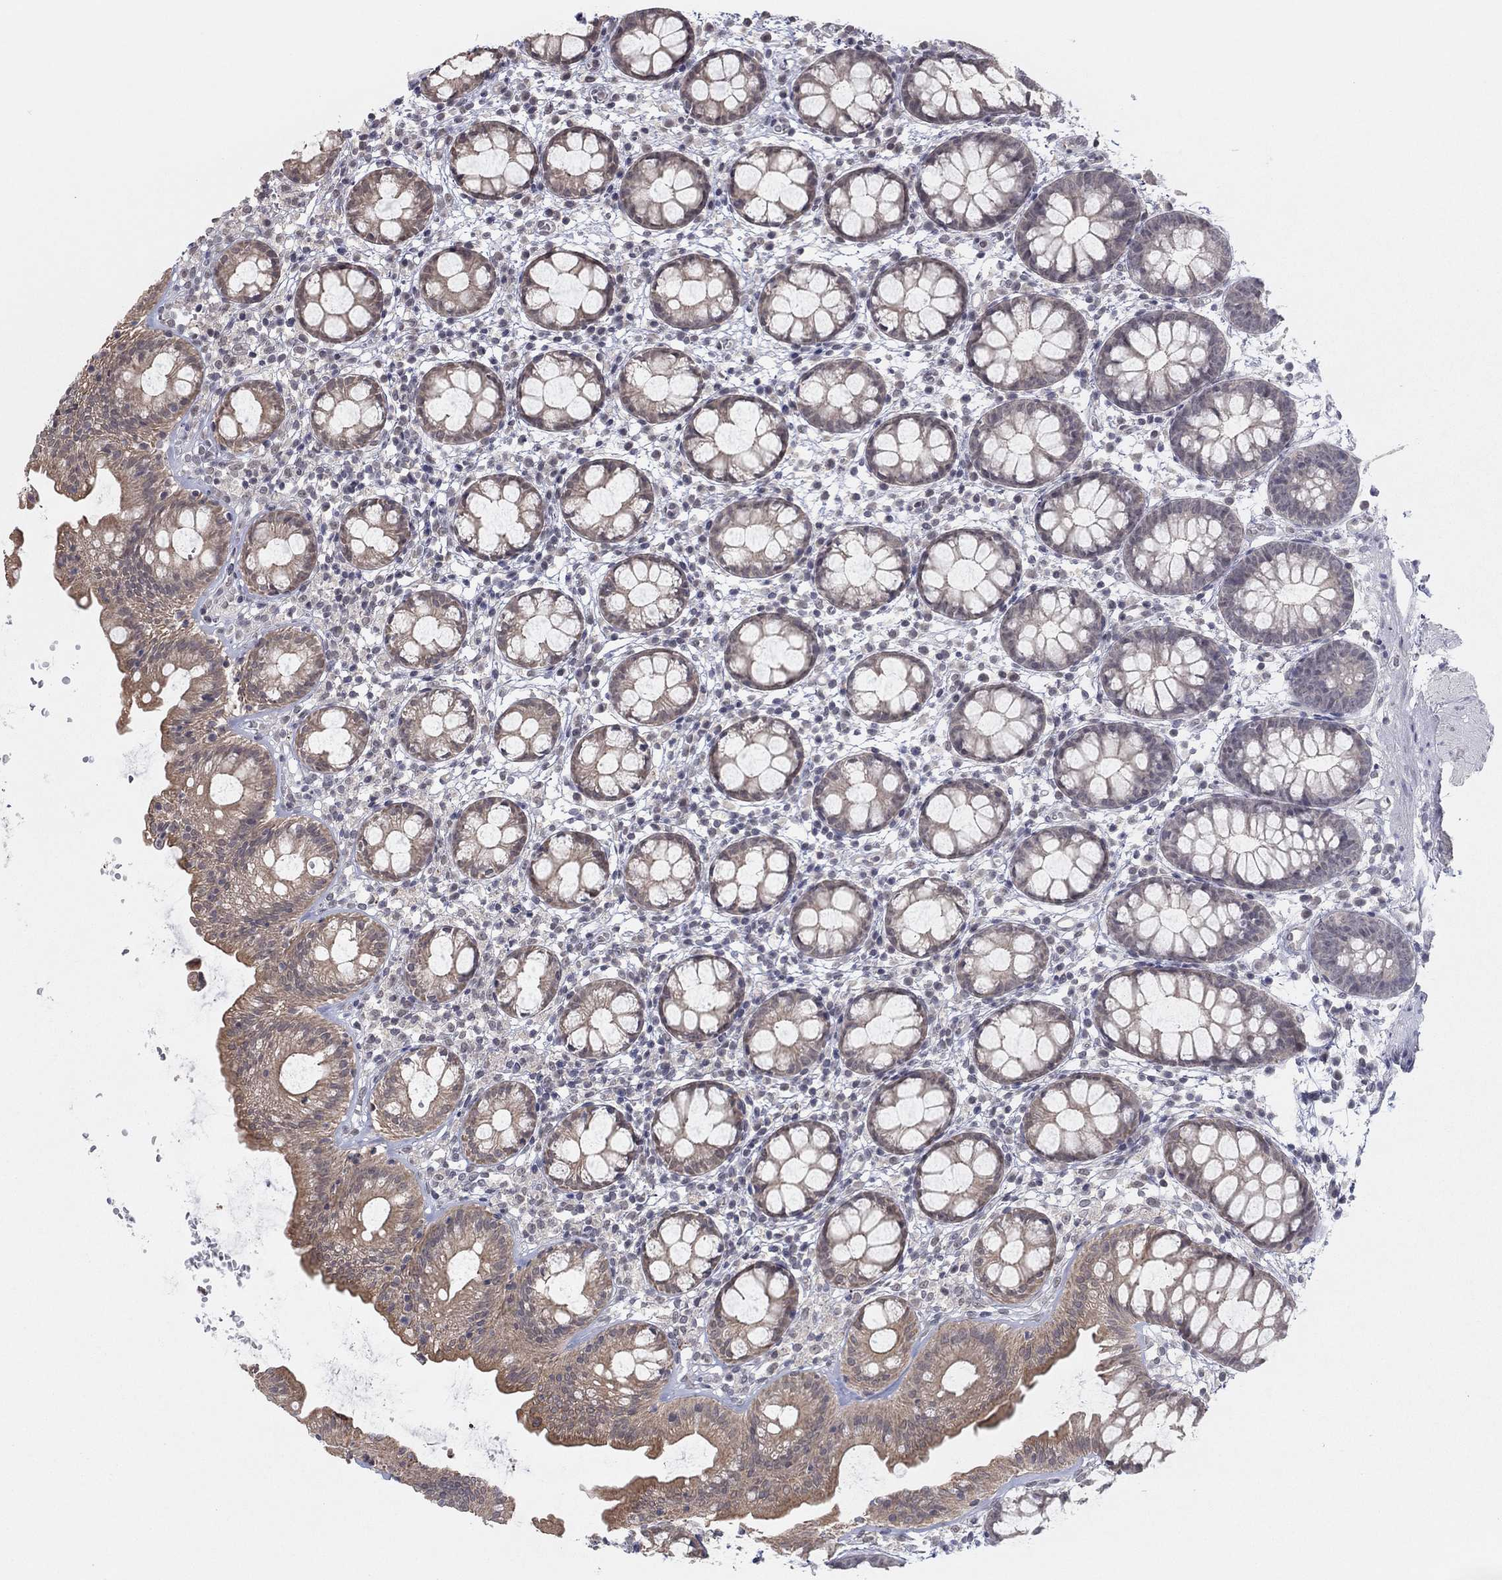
{"staining": {"intensity": "weak", "quantity": "25%-75%", "location": "cytoplasmic/membranous"}, "tissue": "rectum", "cell_type": "Glandular cells", "image_type": "normal", "snomed": [{"axis": "morphology", "description": "Normal tissue, NOS"}, {"axis": "topography", "description": "Rectum"}], "caption": "Immunohistochemistry (IHC) (DAB) staining of unremarkable human rectum demonstrates weak cytoplasmic/membranous protein expression in about 25%-75% of glandular cells.", "gene": "SLC22A2", "patient": {"sex": "male", "age": 57}}